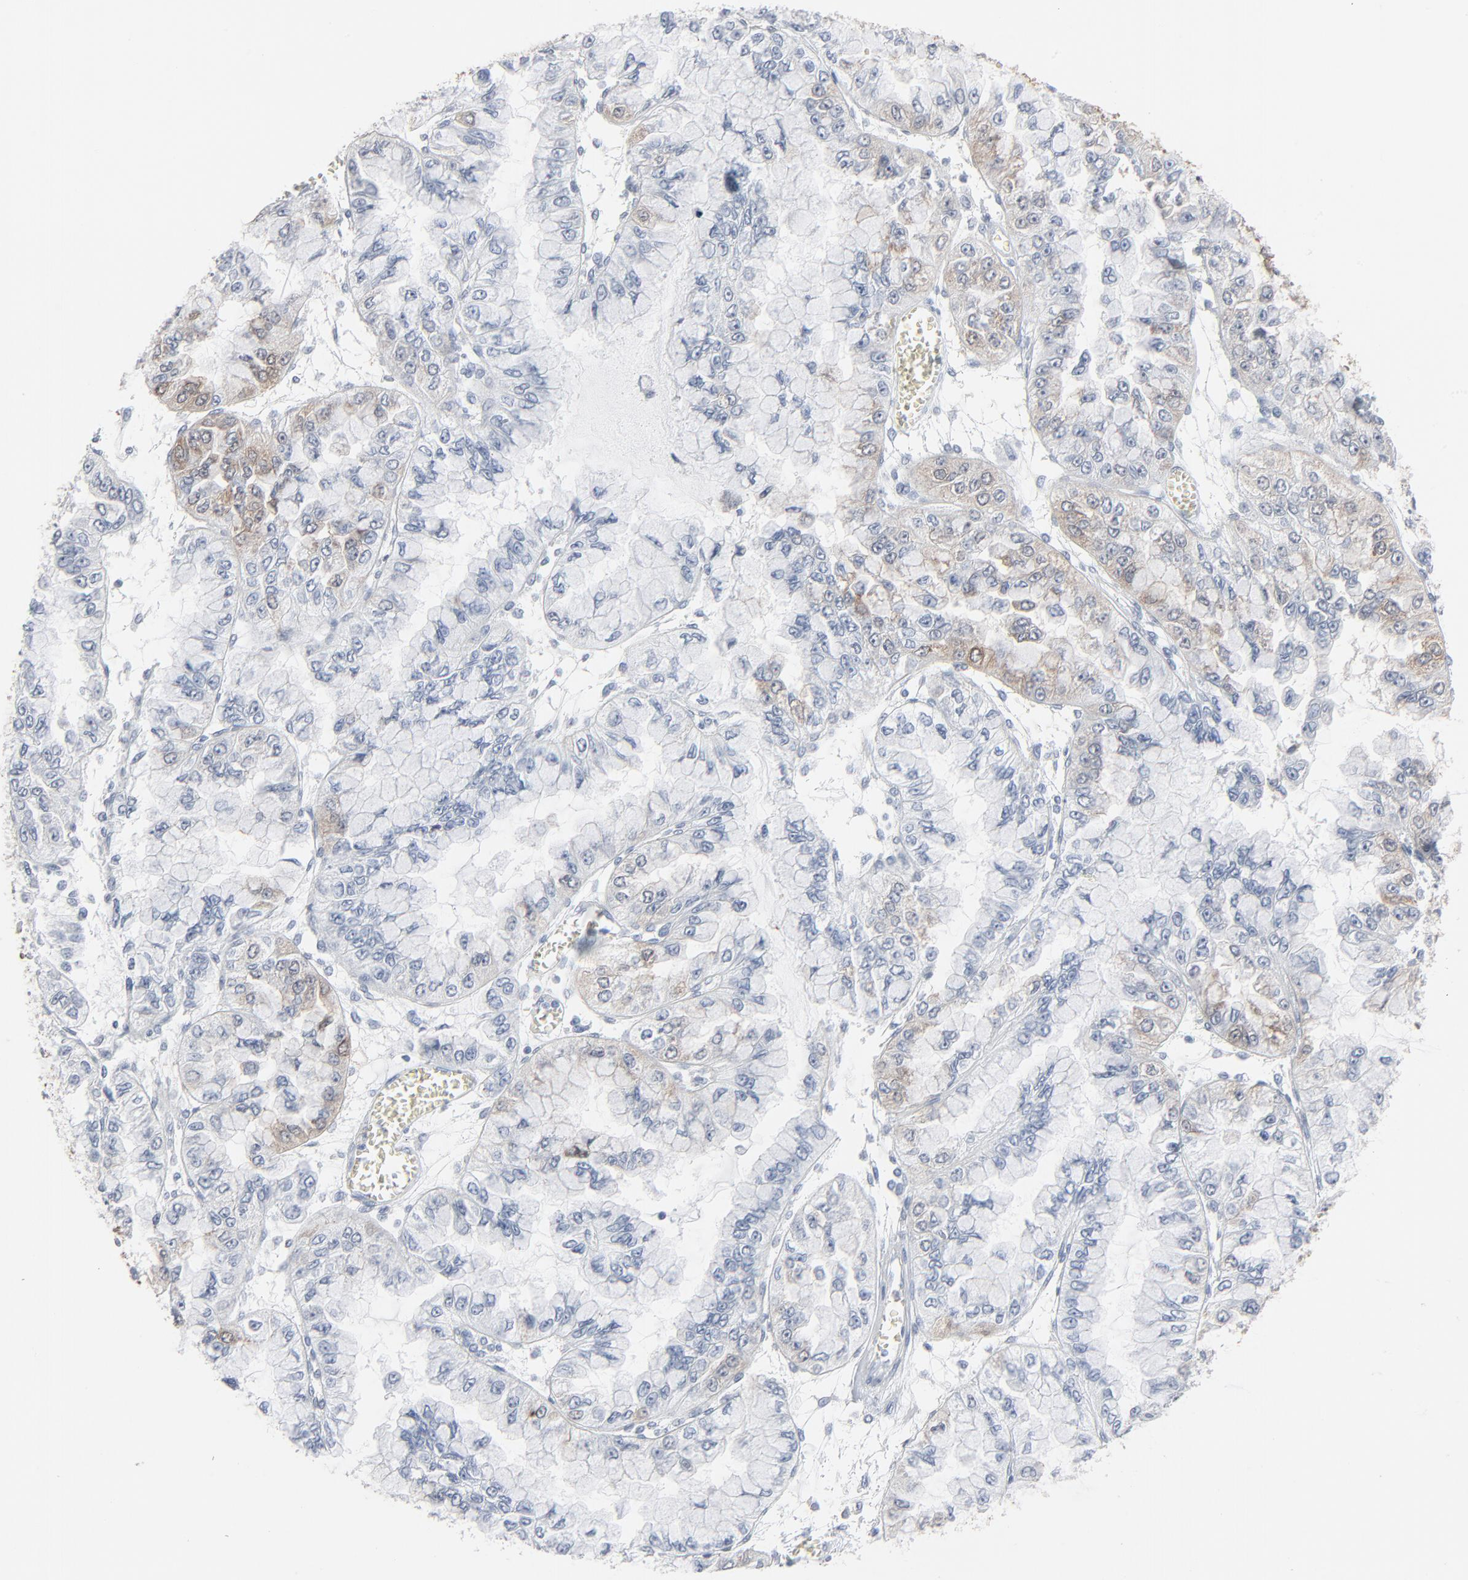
{"staining": {"intensity": "moderate", "quantity": "25%-75%", "location": "cytoplasmic/membranous"}, "tissue": "liver cancer", "cell_type": "Tumor cells", "image_type": "cancer", "snomed": [{"axis": "morphology", "description": "Cholangiocarcinoma"}, {"axis": "topography", "description": "Liver"}], "caption": "Approximately 25%-75% of tumor cells in liver cholangiocarcinoma demonstrate moderate cytoplasmic/membranous protein staining as visualized by brown immunohistochemical staining.", "gene": "PHGDH", "patient": {"sex": "female", "age": 79}}